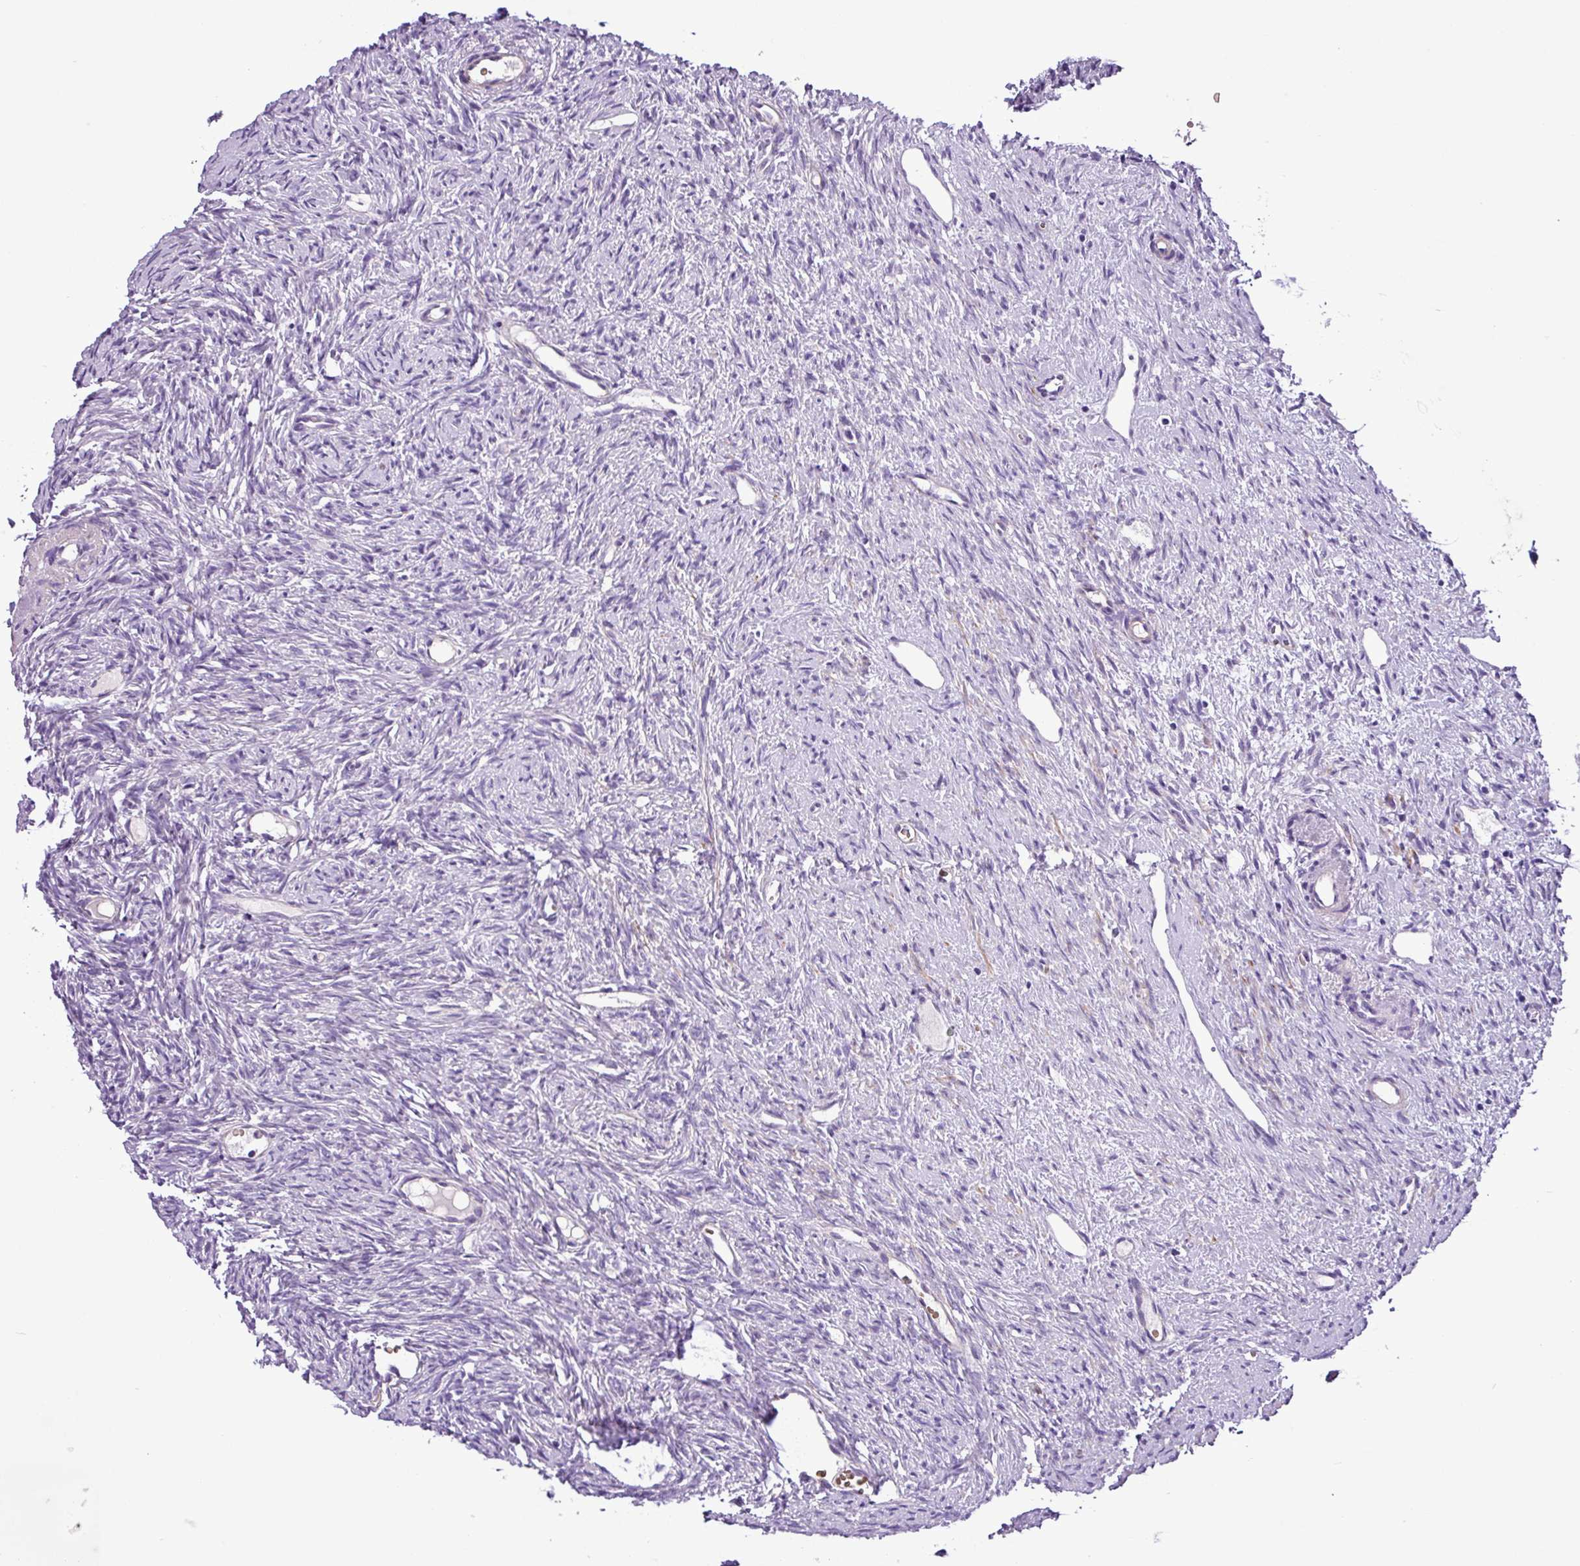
{"staining": {"intensity": "negative", "quantity": "none", "location": "none"}, "tissue": "ovary", "cell_type": "Ovarian stroma cells", "image_type": "normal", "snomed": [{"axis": "morphology", "description": "Normal tissue, NOS"}, {"axis": "topography", "description": "Ovary"}], "caption": "Ovary was stained to show a protein in brown. There is no significant staining in ovarian stroma cells. (Immunohistochemistry, brightfield microscopy, high magnification).", "gene": "C11orf91", "patient": {"sex": "female", "age": 51}}